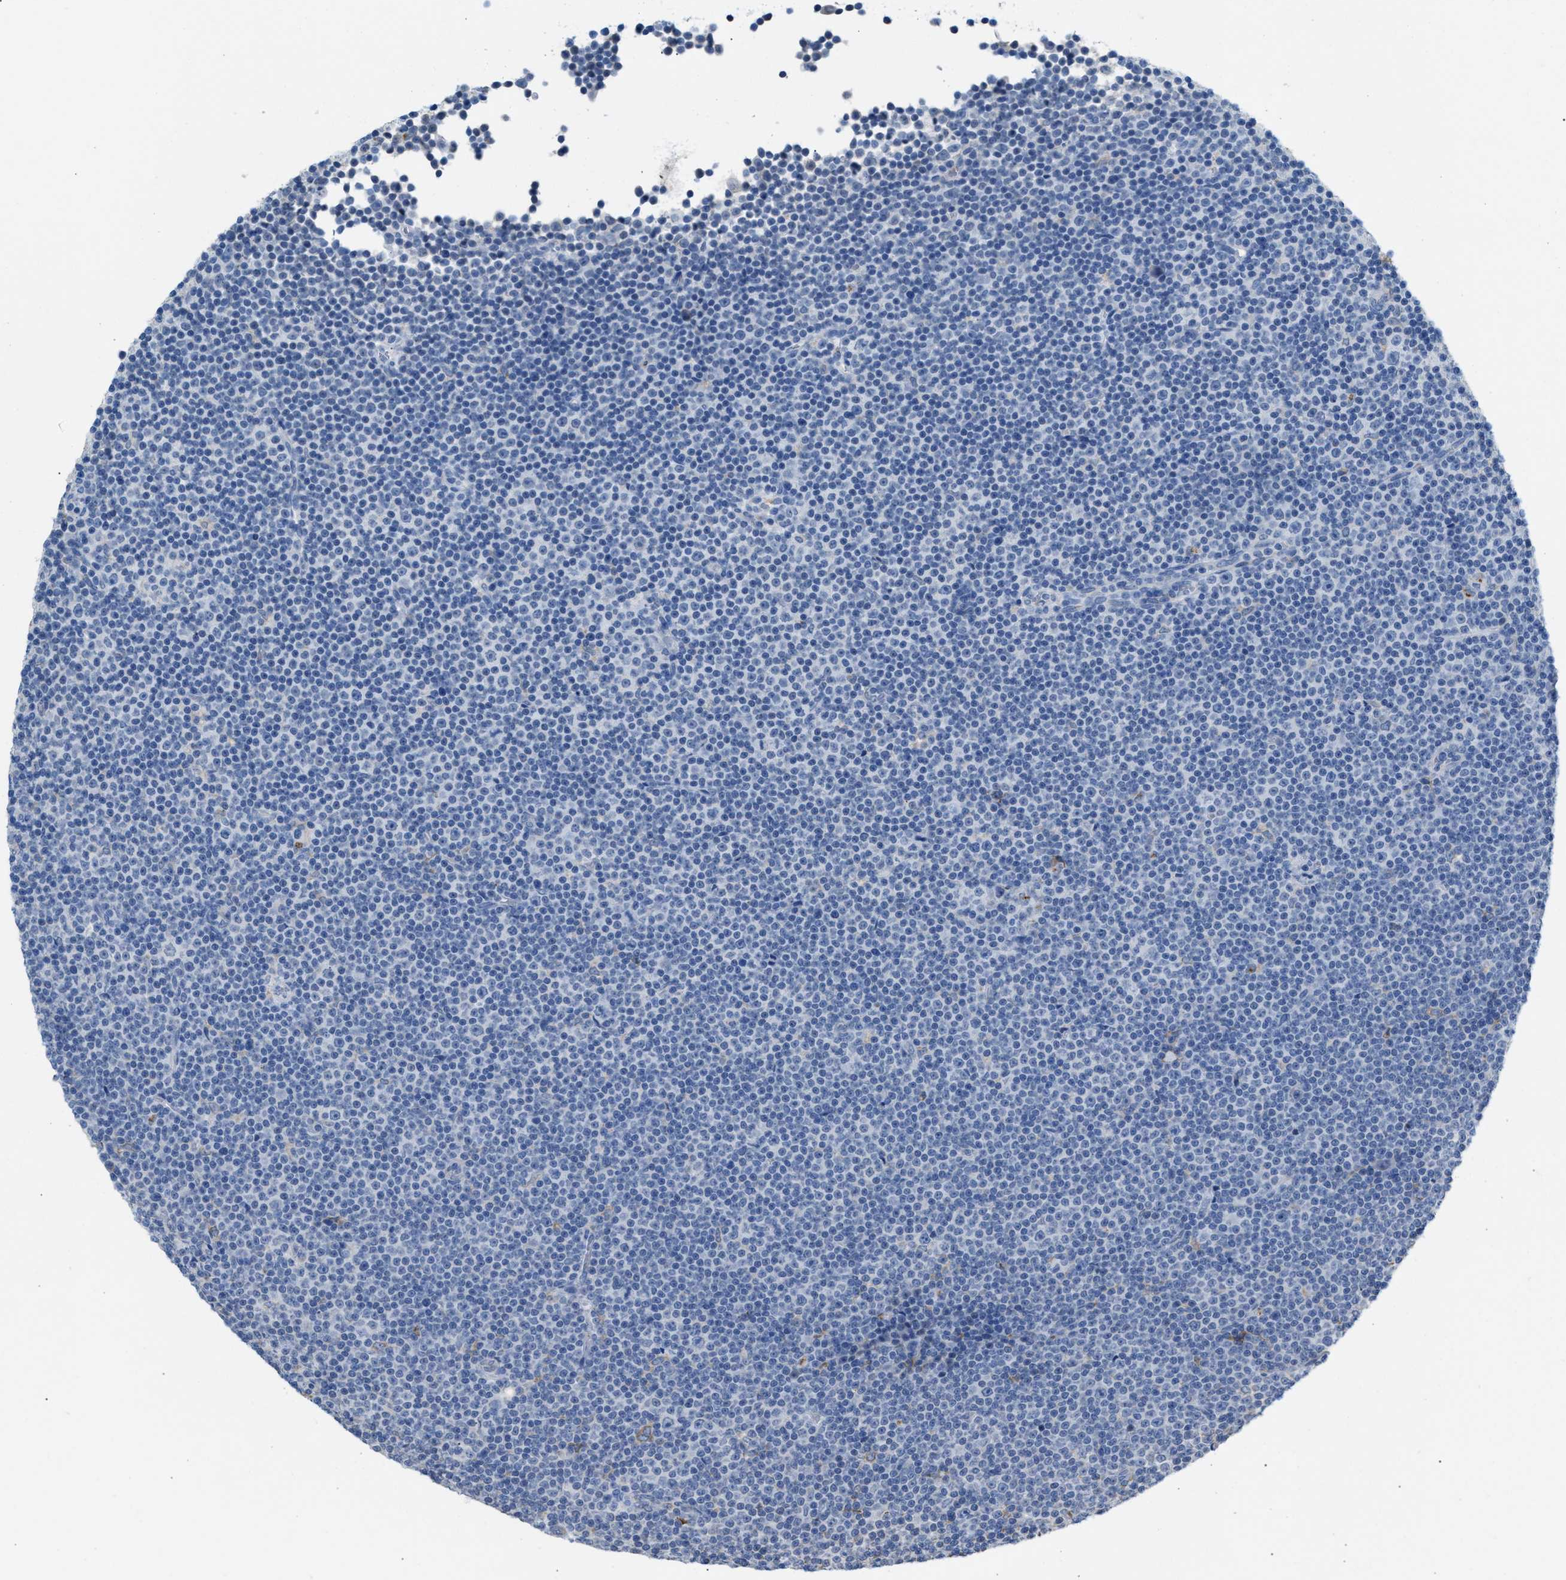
{"staining": {"intensity": "negative", "quantity": "none", "location": "none"}, "tissue": "lymphoma", "cell_type": "Tumor cells", "image_type": "cancer", "snomed": [{"axis": "morphology", "description": "Malignant lymphoma, non-Hodgkin's type, Low grade"}, {"axis": "topography", "description": "Lymph node"}], "caption": "Immunohistochemistry micrograph of lymphoma stained for a protein (brown), which displays no expression in tumor cells.", "gene": "CA3", "patient": {"sex": "female", "age": 67}}